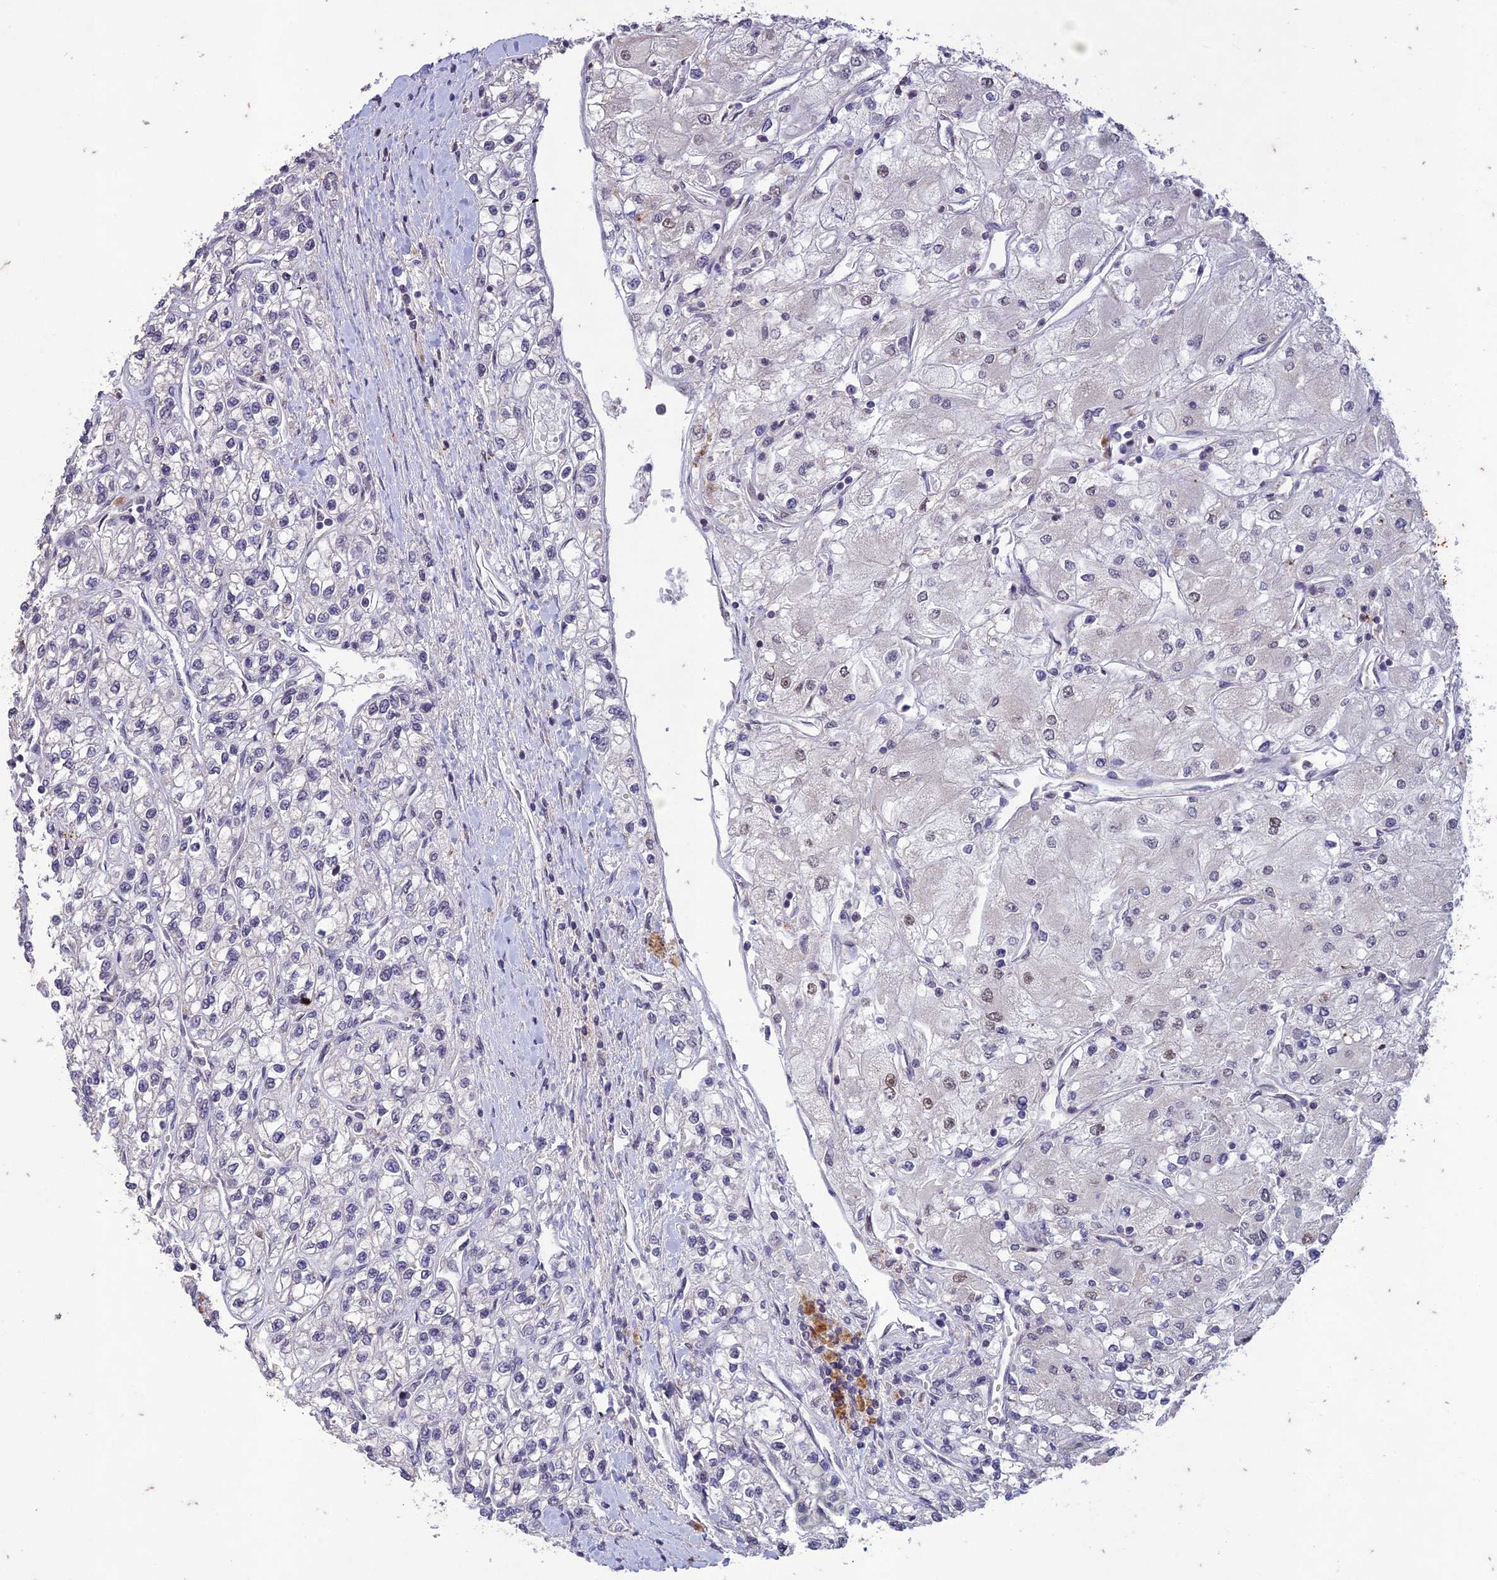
{"staining": {"intensity": "negative", "quantity": "none", "location": "none"}, "tissue": "renal cancer", "cell_type": "Tumor cells", "image_type": "cancer", "snomed": [{"axis": "morphology", "description": "Adenocarcinoma, NOS"}, {"axis": "topography", "description": "Kidney"}], "caption": "Immunohistochemical staining of renal cancer (adenocarcinoma) reveals no significant expression in tumor cells.", "gene": "POP4", "patient": {"sex": "male", "age": 80}}